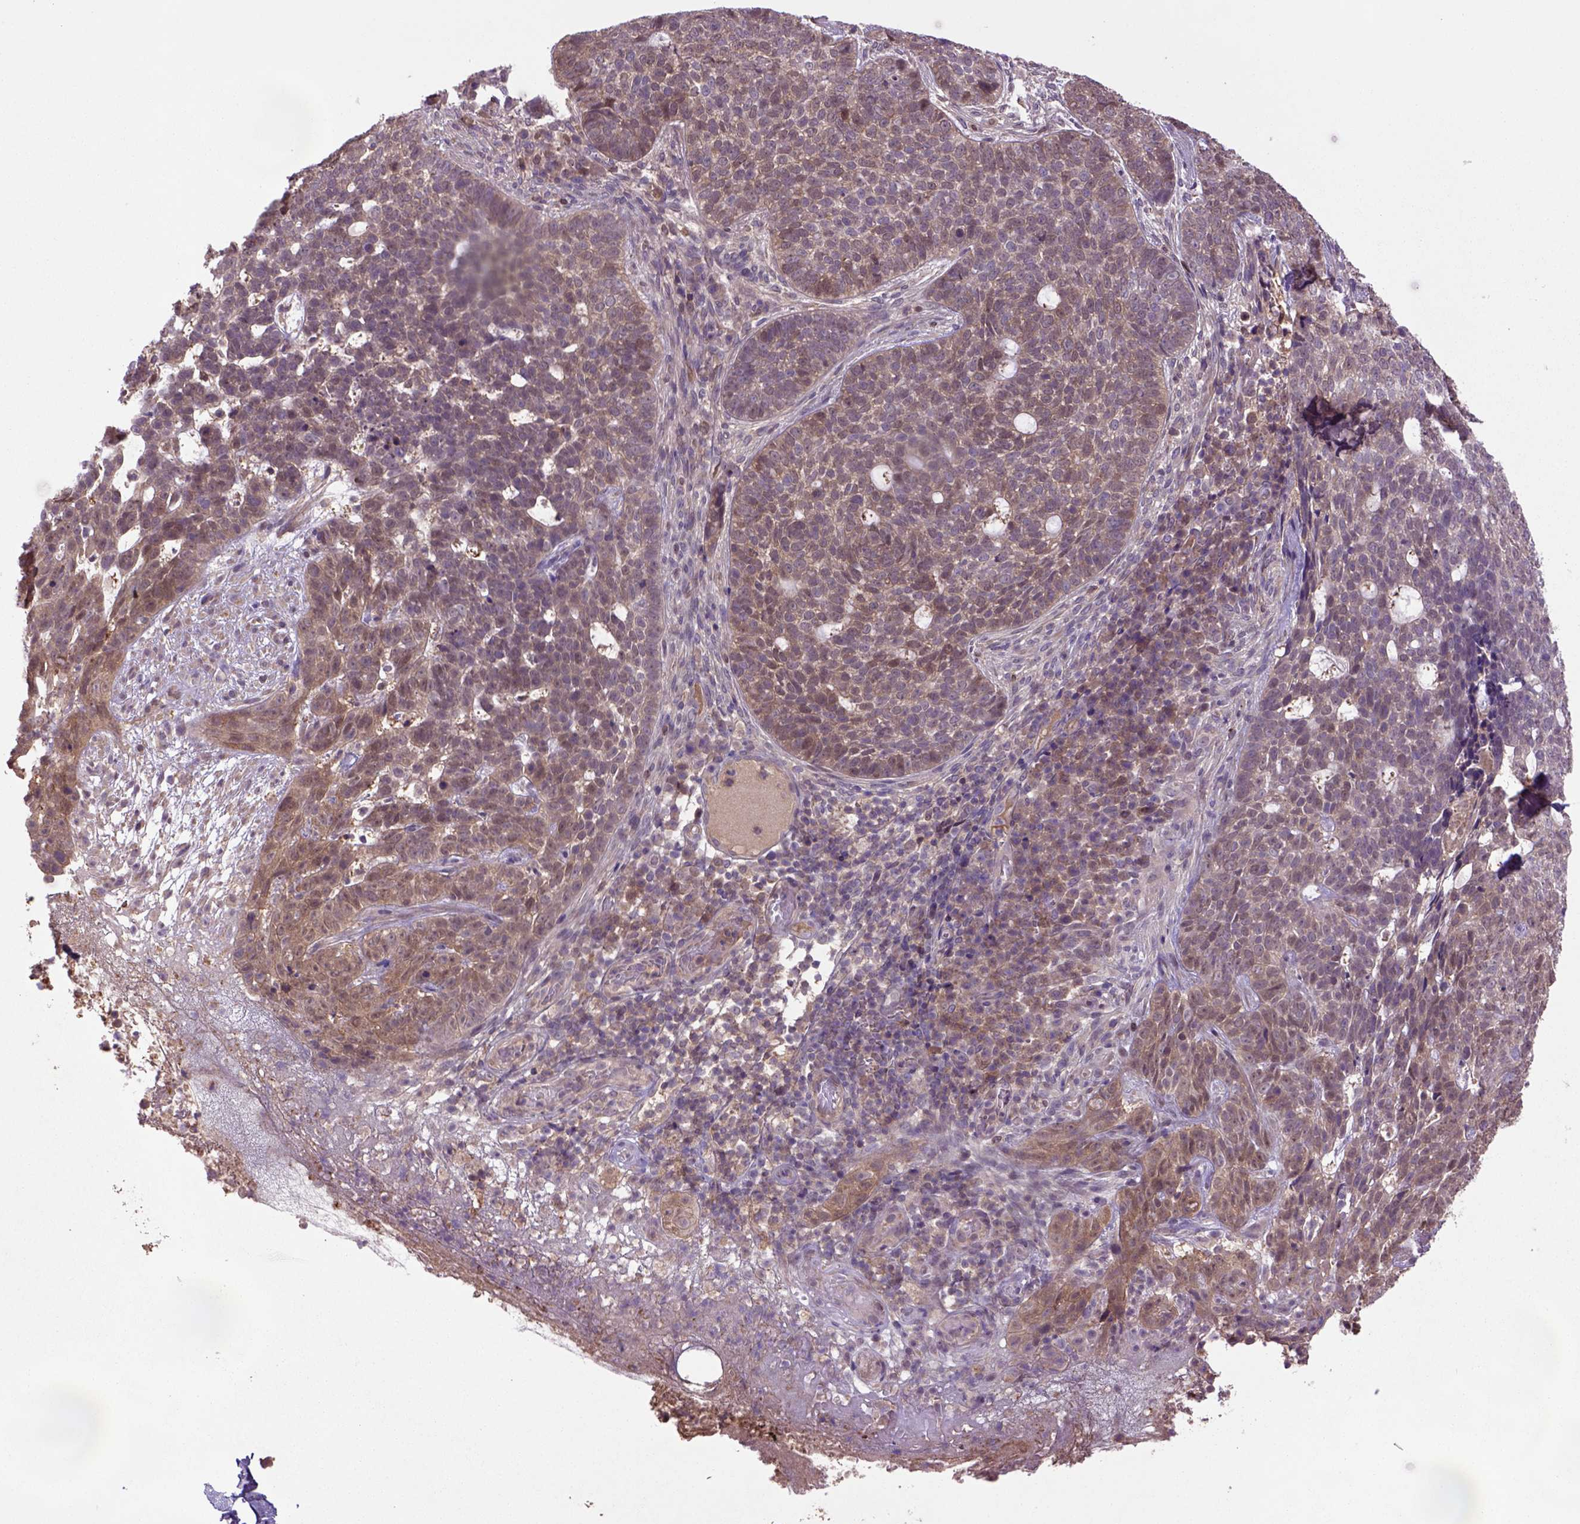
{"staining": {"intensity": "moderate", "quantity": ">75%", "location": "cytoplasmic/membranous"}, "tissue": "skin cancer", "cell_type": "Tumor cells", "image_type": "cancer", "snomed": [{"axis": "morphology", "description": "Basal cell carcinoma"}, {"axis": "topography", "description": "Skin"}], "caption": "Immunohistochemical staining of skin cancer (basal cell carcinoma) exhibits moderate cytoplasmic/membranous protein expression in approximately >75% of tumor cells. (IHC, brightfield microscopy, high magnification).", "gene": "HSPBP1", "patient": {"sex": "female", "age": 69}}